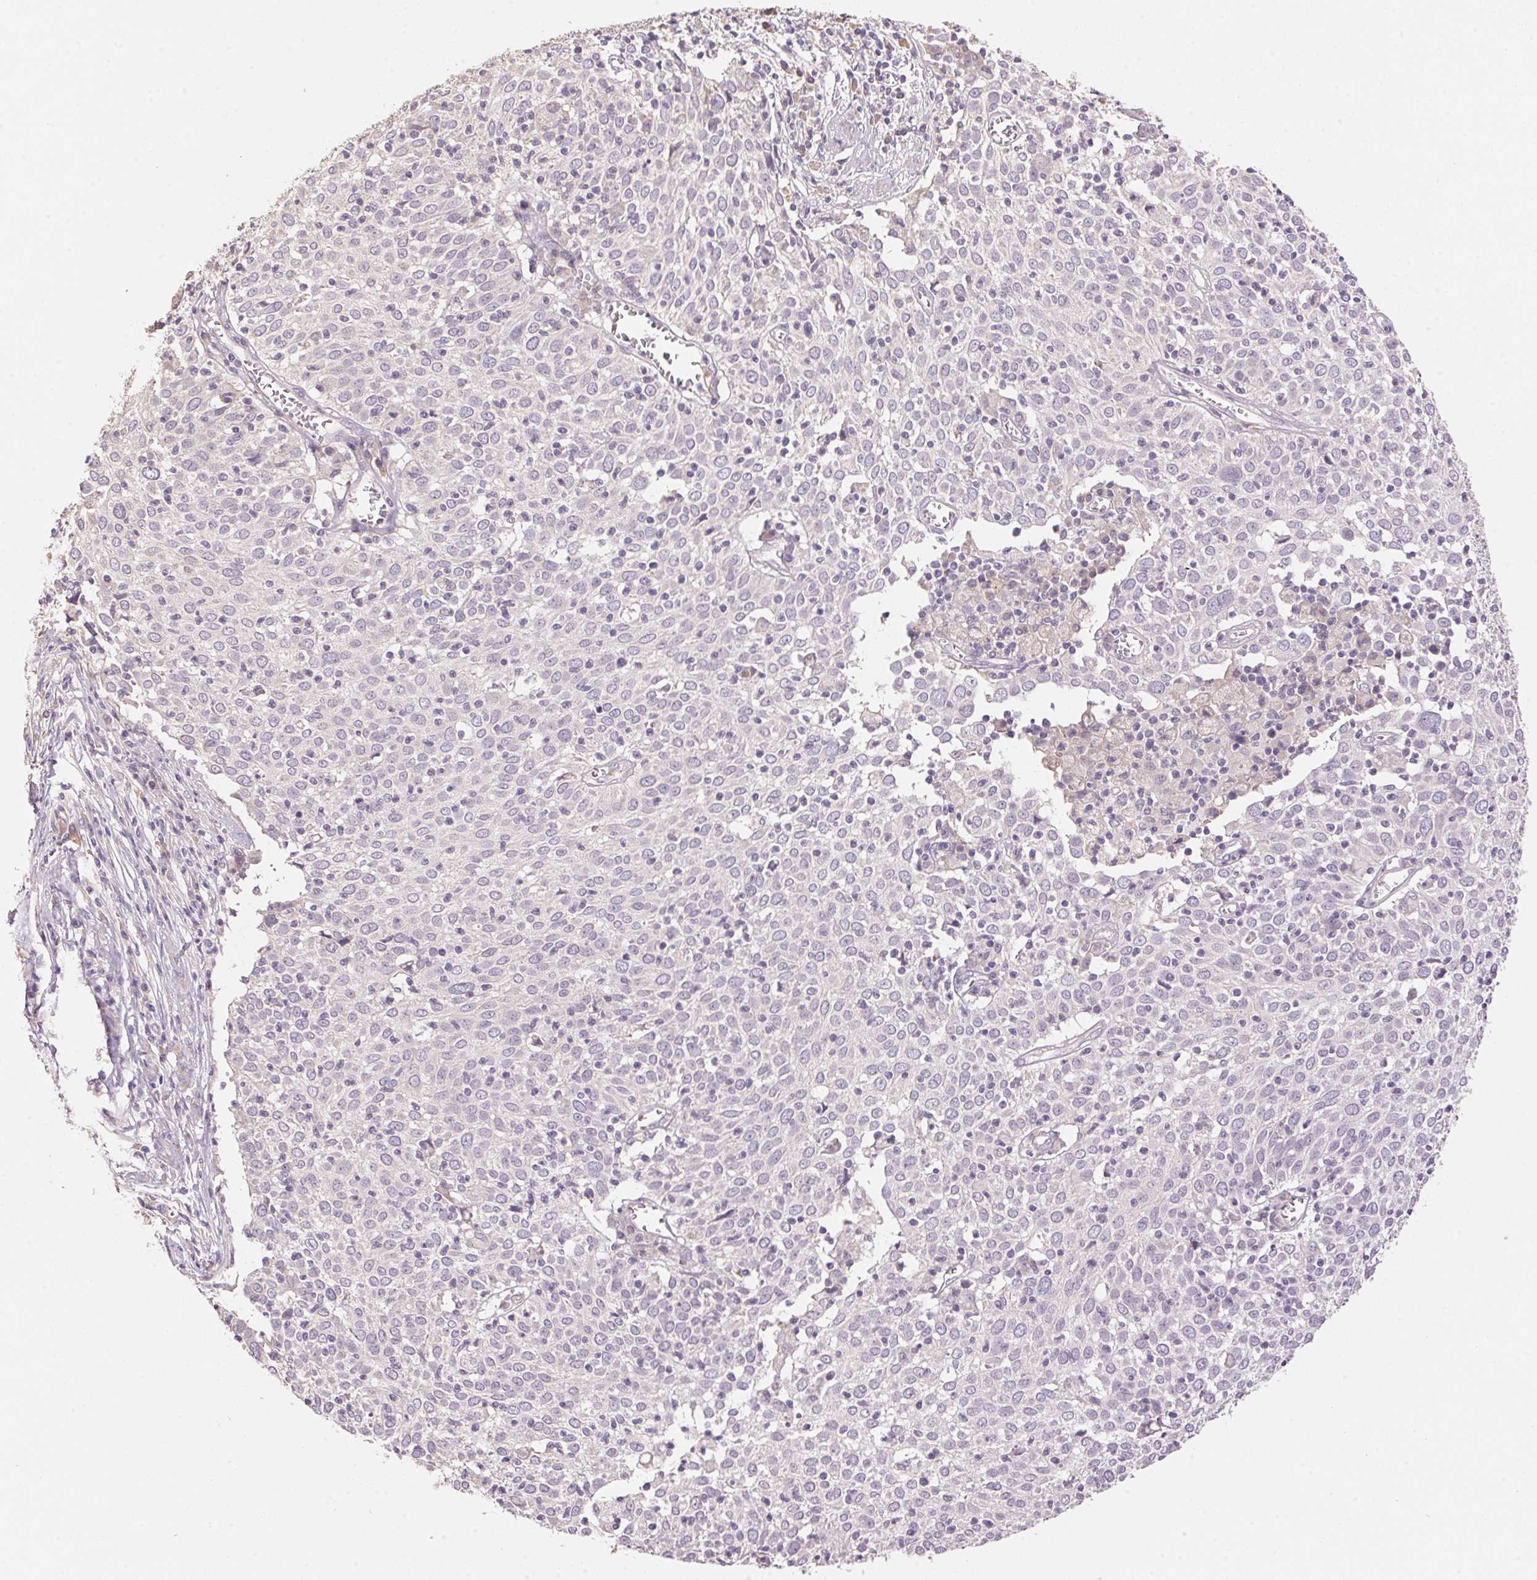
{"staining": {"intensity": "negative", "quantity": "none", "location": "none"}, "tissue": "cervical cancer", "cell_type": "Tumor cells", "image_type": "cancer", "snomed": [{"axis": "morphology", "description": "Squamous cell carcinoma, NOS"}, {"axis": "topography", "description": "Cervix"}], "caption": "Protein analysis of cervical cancer (squamous cell carcinoma) demonstrates no significant expression in tumor cells.", "gene": "LYZL6", "patient": {"sex": "female", "age": 39}}